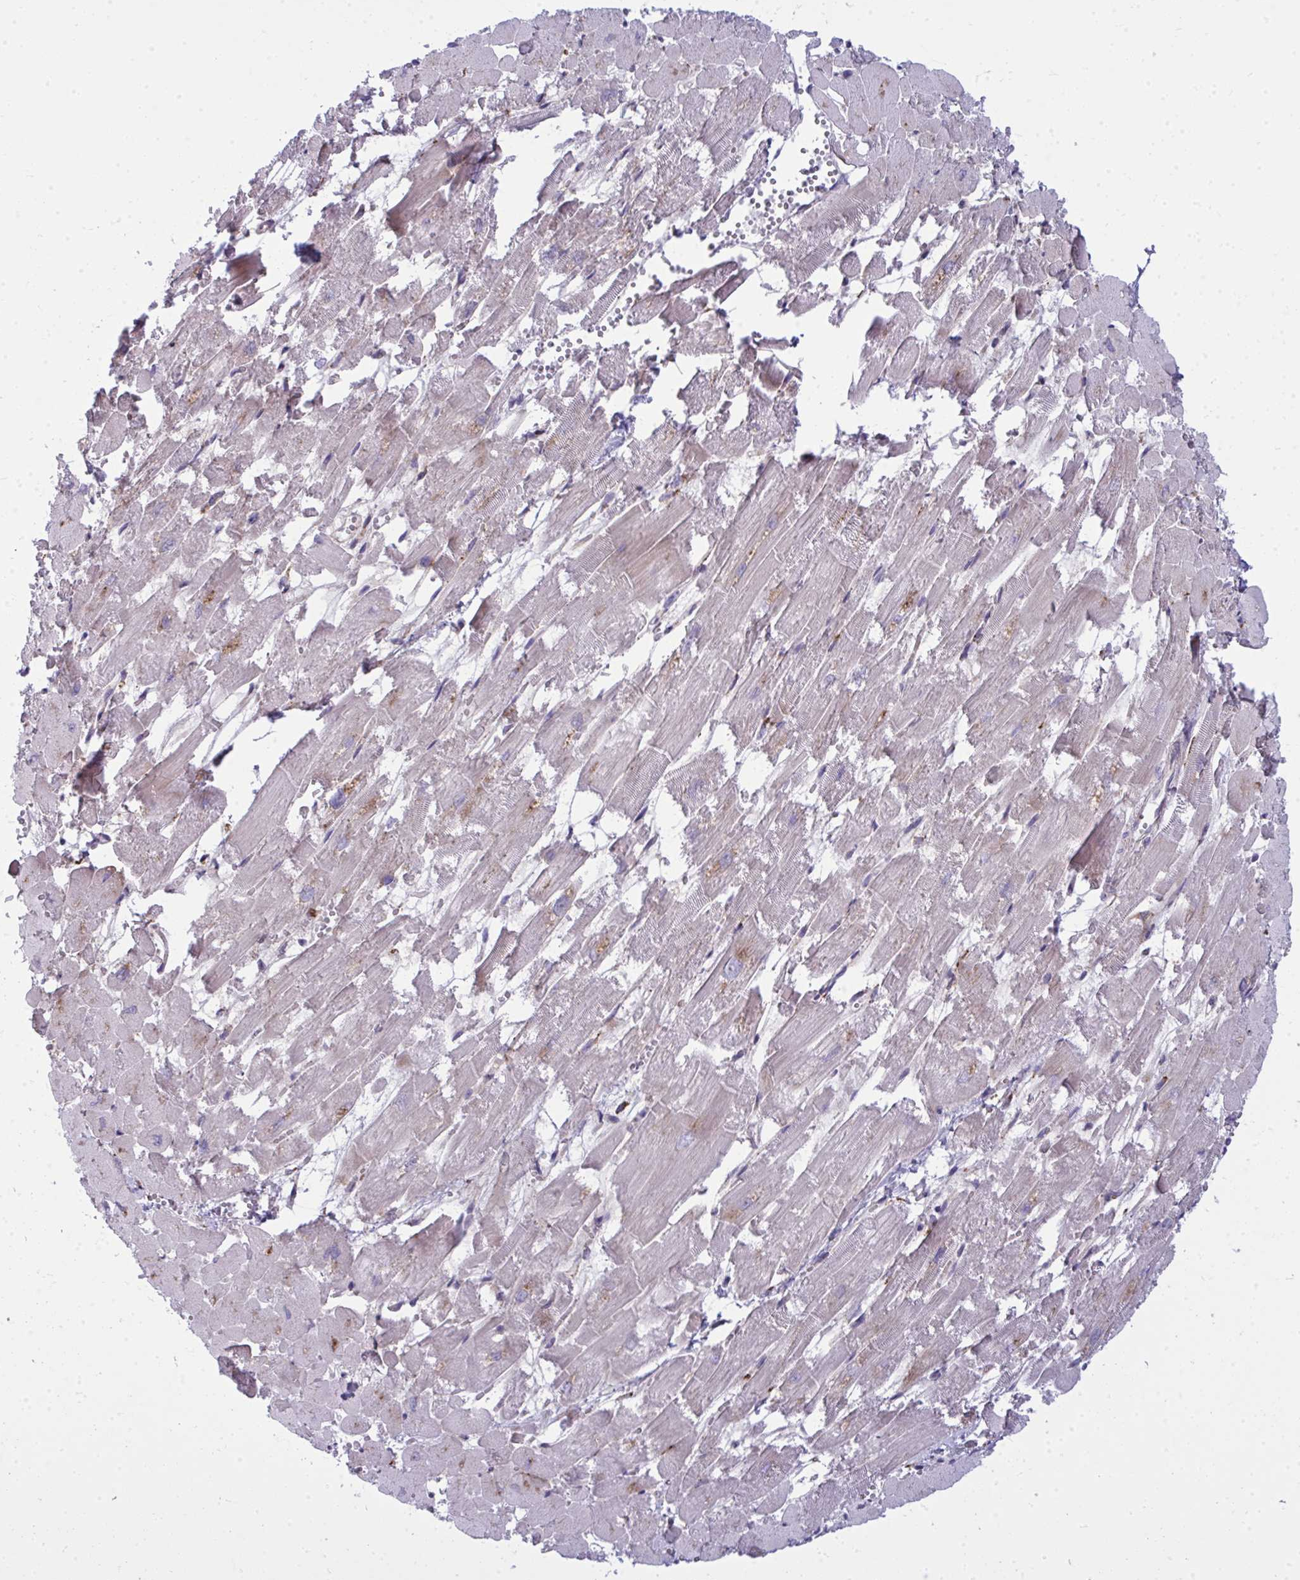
{"staining": {"intensity": "moderate", "quantity": "<25%", "location": "cytoplasmic/membranous"}, "tissue": "heart muscle", "cell_type": "Cardiomyocytes", "image_type": "normal", "snomed": [{"axis": "morphology", "description": "Normal tissue, NOS"}, {"axis": "topography", "description": "Heart"}], "caption": "High-power microscopy captured an immunohistochemistry image of unremarkable heart muscle, revealing moderate cytoplasmic/membranous positivity in about <25% of cardiomyocytes. Using DAB (brown) and hematoxylin (blue) stains, captured at high magnification using brightfield microscopy.", "gene": "GFPT2", "patient": {"sex": "female", "age": 52}}